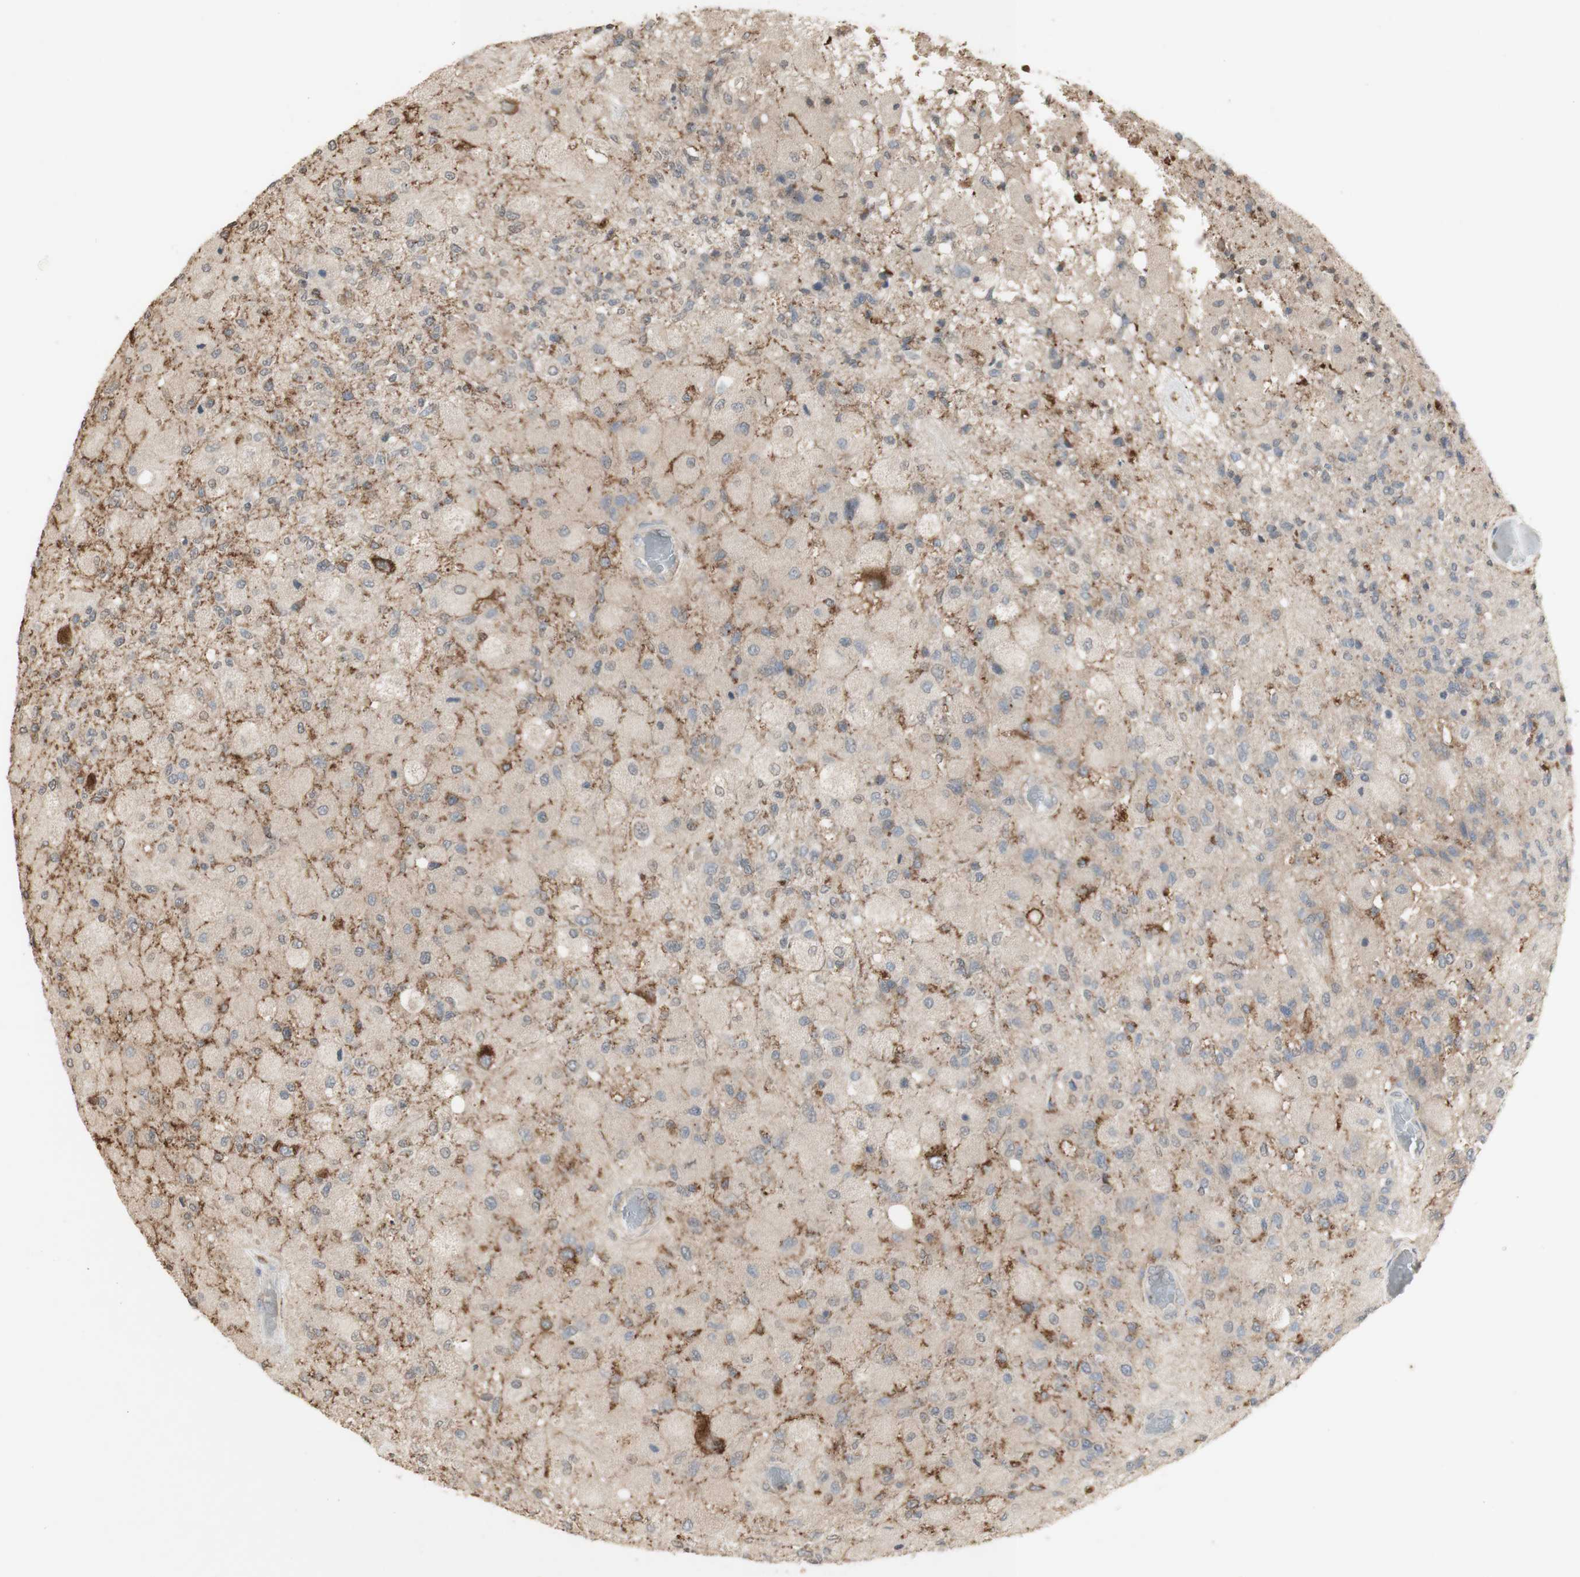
{"staining": {"intensity": "weak", "quantity": ">75%", "location": "cytoplasmic/membranous"}, "tissue": "glioma", "cell_type": "Tumor cells", "image_type": "cancer", "snomed": [{"axis": "morphology", "description": "Normal tissue, NOS"}, {"axis": "morphology", "description": "Glioma, malignant, High grade"}, {"axis": "topography", "description": "Cerebral cortex"}], "caption": "Malignant glioma (high-grade) stained with immunohistochemistry reveals weak cytoplasmic/membranous staining in approximately >75% of tumor cells. The staining was performed using DAB, with brown indicating positive protein expression. Nuclei are stained blue with hematoxylin.", "gene": "ATP6V1E1", "patient": {"sex": "male", "age": 77}}